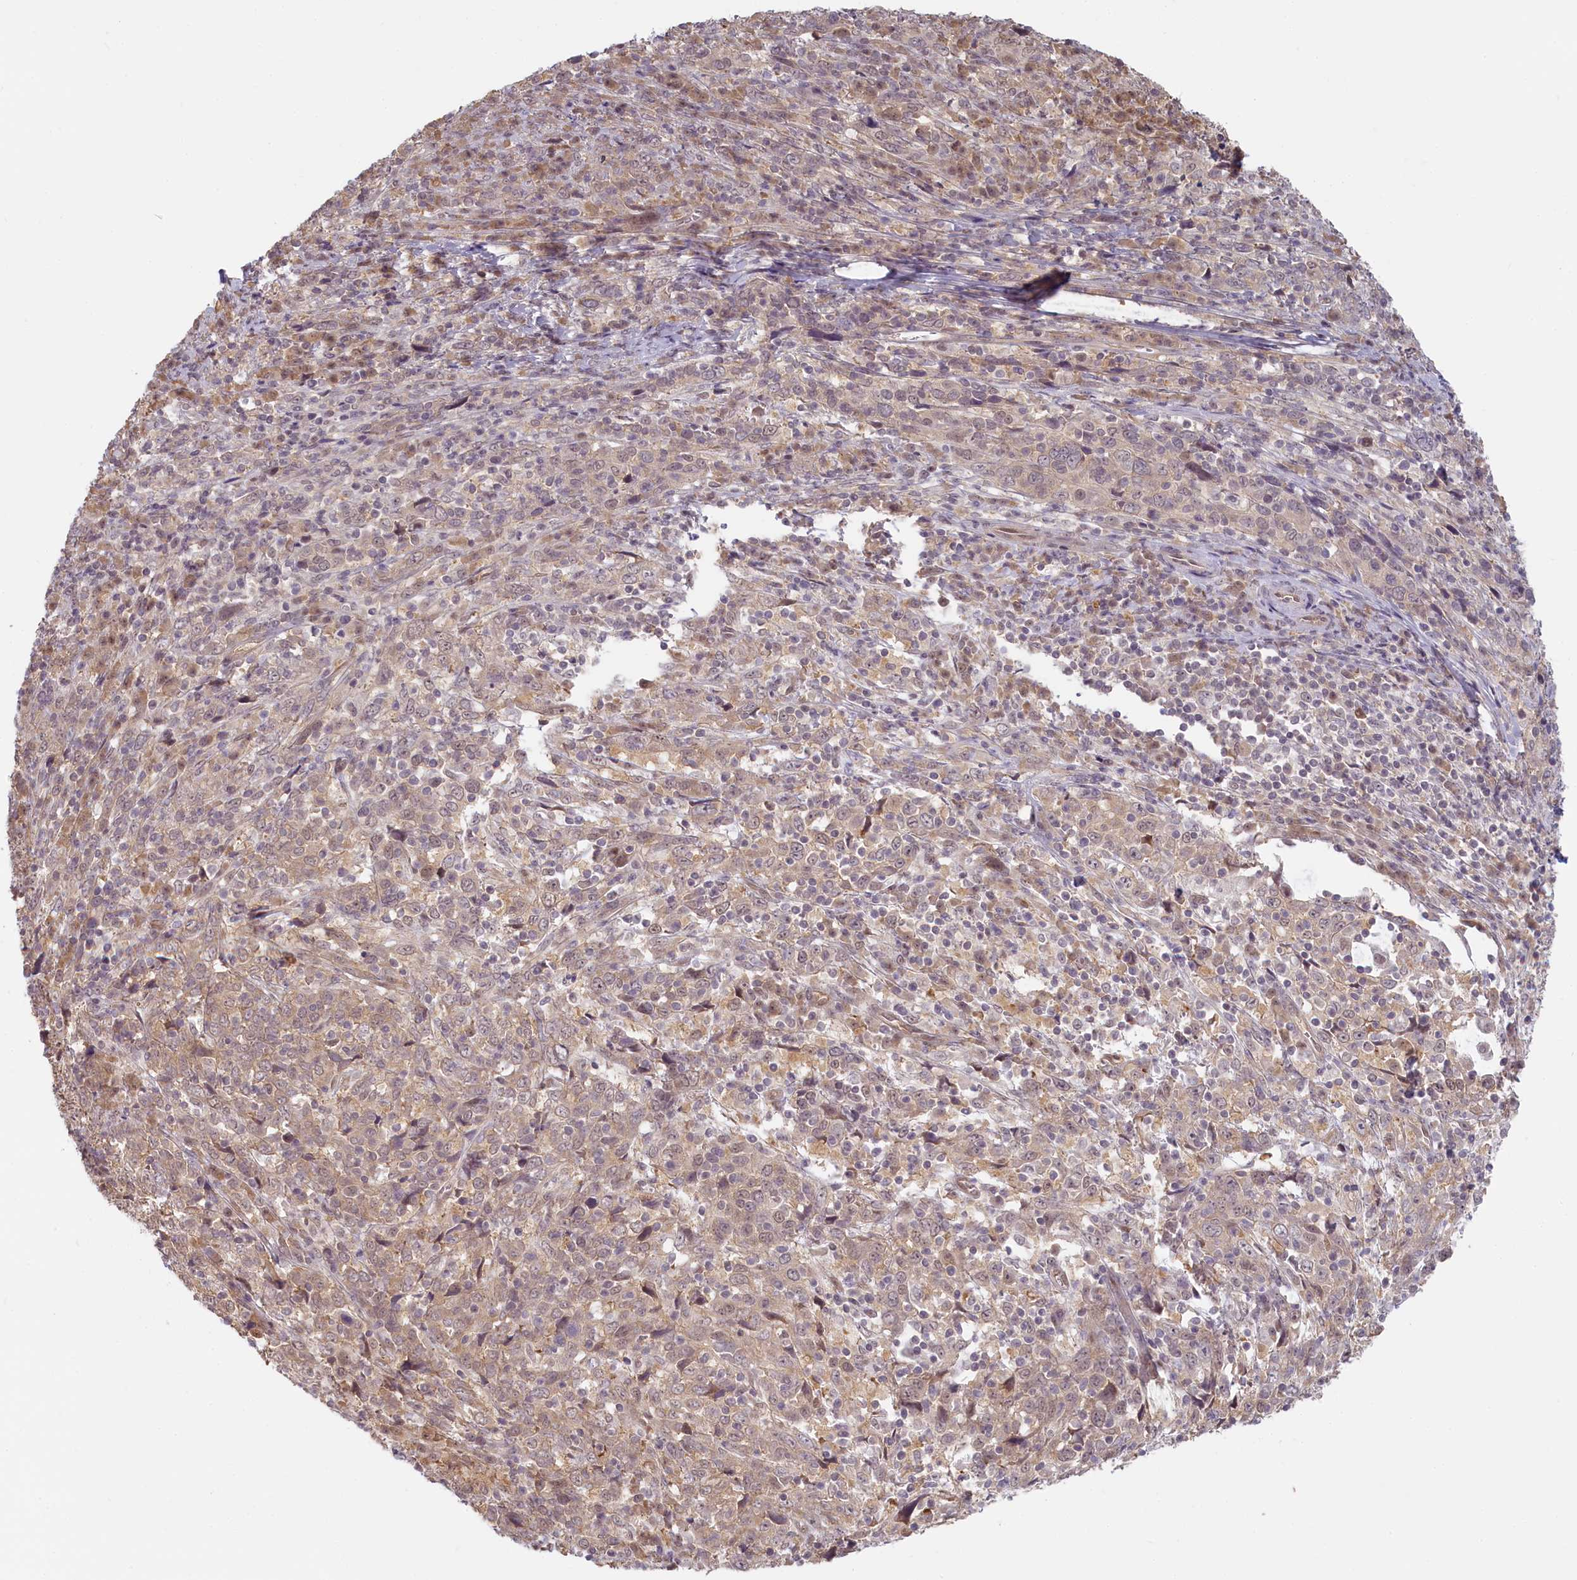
{"staining": {"intensity": "weak", "quantity": "25%-75%", "location": "cytoplasmic/membranous"}, "tissue": "cervical cancer", "cell_type": "Tumor cells", "image_type": "cancer", "snomed": [{"axis": "morphology", "description": "Squamous cell carcinoma, NOS"}, {"axis": "topography", "description": "Cervix"}], "caption": "Cervical cancer (squamous cell carcinoma) stained with a brown dye shows weak cytoplasmic/membranous positive positivity in about 25%-75% of tumor cells.", "gene": "C19orf44", "patient": {"sex": "female", "age": 46}}